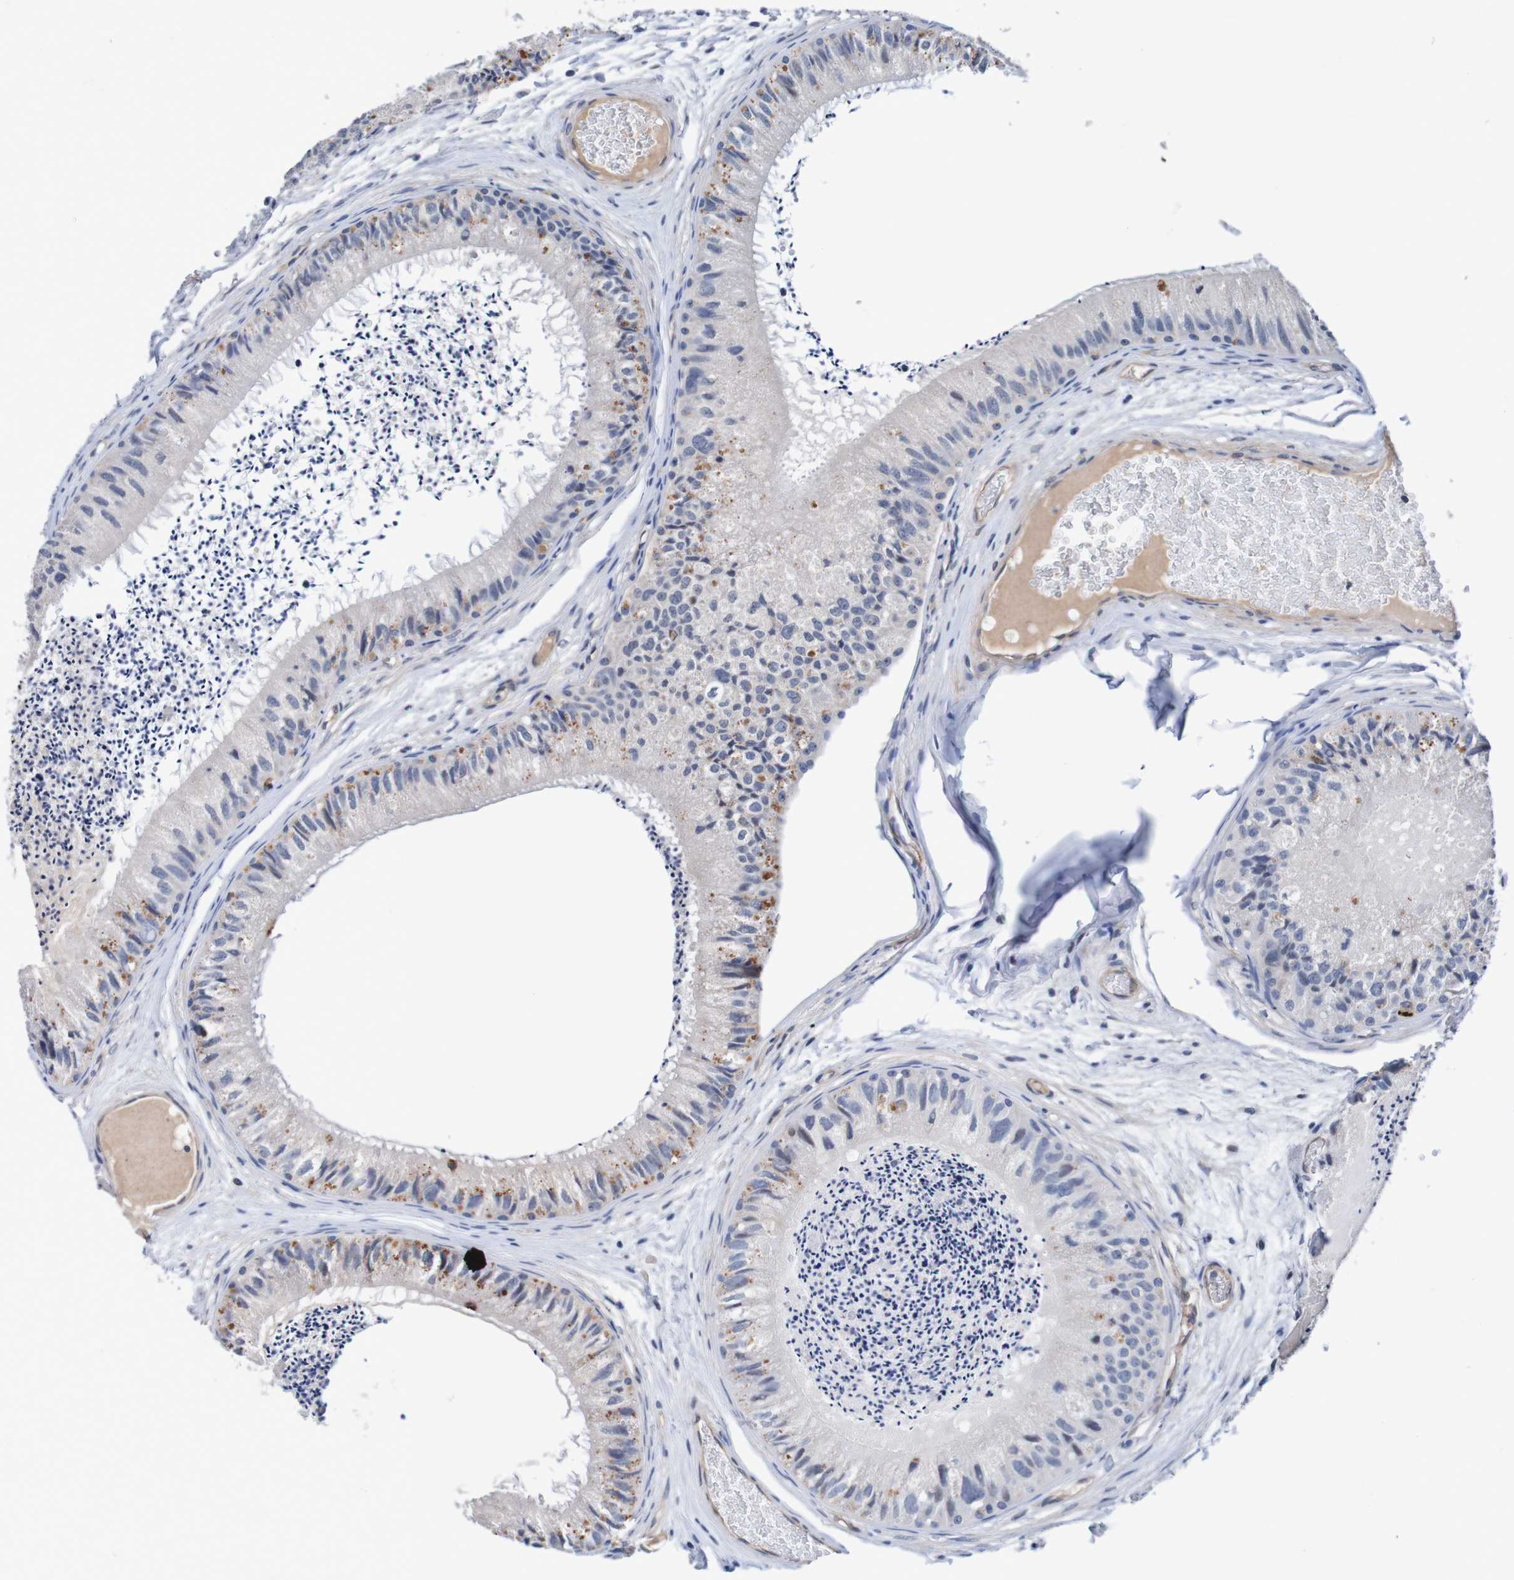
{"staining": {"intensity": "moderate", "quantity": "<25%", "location": "cytoplasmic/membranous"}, "tissue": "epididymis", "cell_type": "Glandular cells", "image_type": "normal", "snomed": [{"axis": "morphology", "description": "Normal tissue, NOS"}, {"axis": "topography", "description": "Epididymis"}], "caption": "A high-resolution histopathology image shows immunohistochemistry staining of unremarkable epididymis, which reveals moderate cytoplasmic/membranous staining in about <25% of glandular cells.", "gene": "CPED1", "patient": {"sex": "male", "age": 31}}